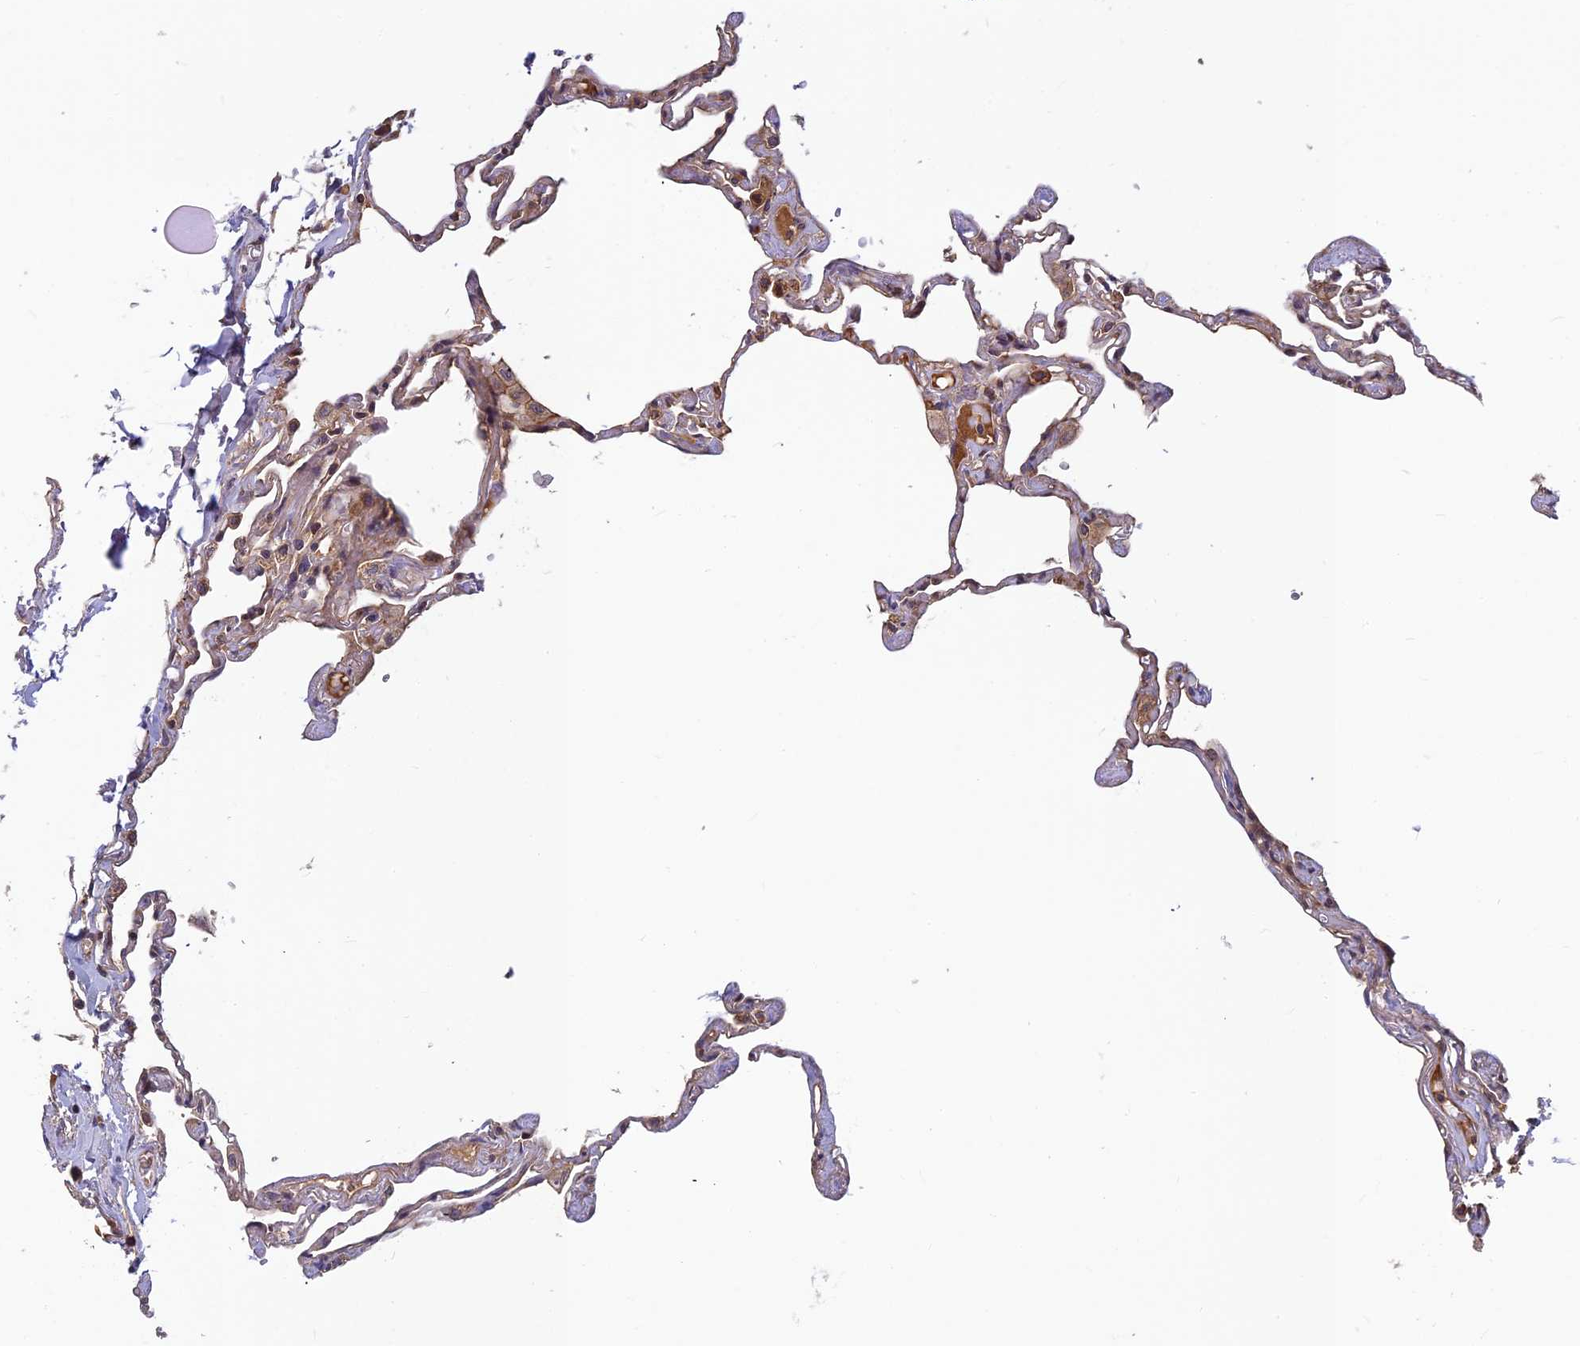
{"staining": {"intensity": "negative", "quantity": "none", "location": "none"}, "tissue": "lung", "cell_type": "Alveolar cells", "image_type": "normal", "snomed": [{"axis": "morphology", "description": "Normal tissue, NOS"}, {"axis": "topography", "description": "Lung"}], "caption": "Benign lung was stained to show a protein in brown. There is no significant staining in alveolar cells.", "gene": "PIKFYVE", "patient": {"sex": "female", "age": 67}}